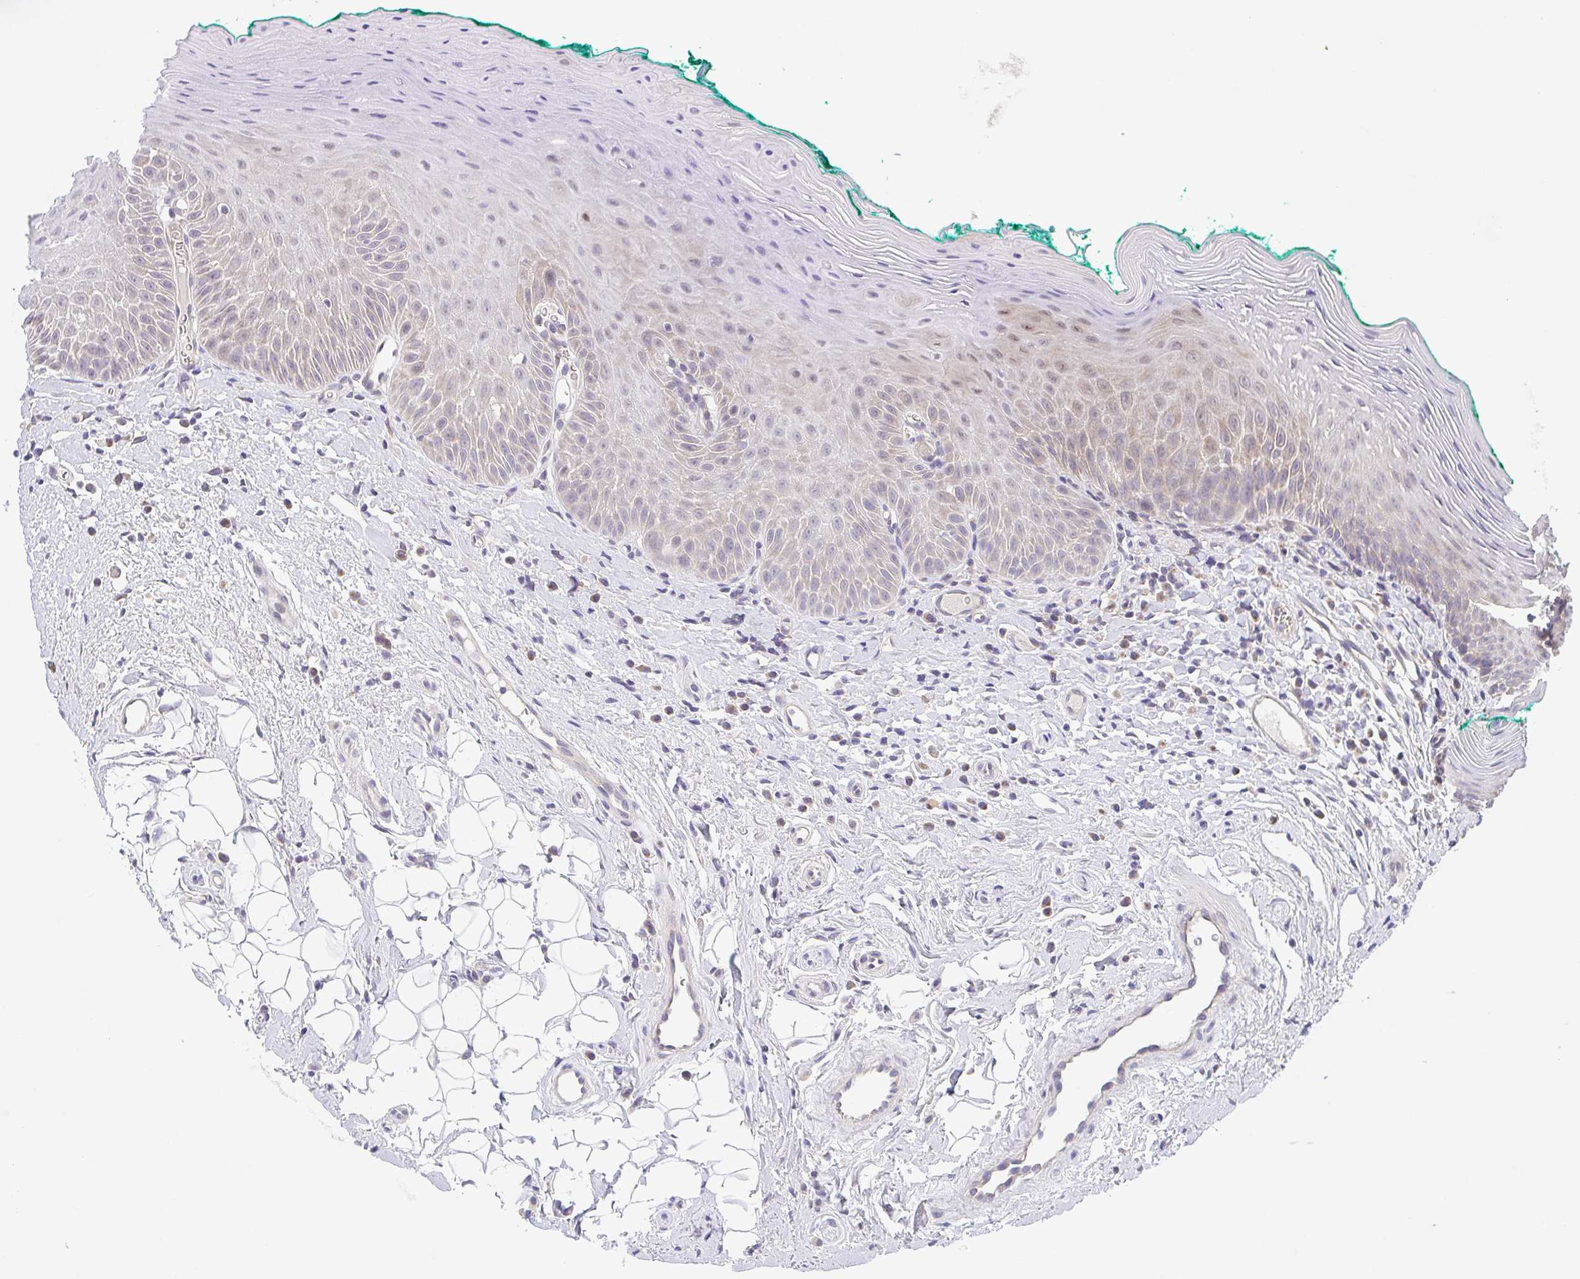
{"staining": {"intensity": "weak", "quantity": "<25%", "location": "cytoplasmic/membranous"}, "tissue": "oral mucosa", "cell_type": "Squamous epithelial cells", "image_type": "normal", "snomed": [{"axis": "morphology", "description": "Normal tissue, NOS"}, {"axis": "topography", "description": "Oral tissue"}, {"axis": "topography", "description": "Tounge, NOS"}], "caption": "The histopathology image demonstrates no staining of squamous epithelial cells in unremarkable oral mucosa.", "gene": "TSPAN31", "patient": {"sex": "male", "age": 83}}